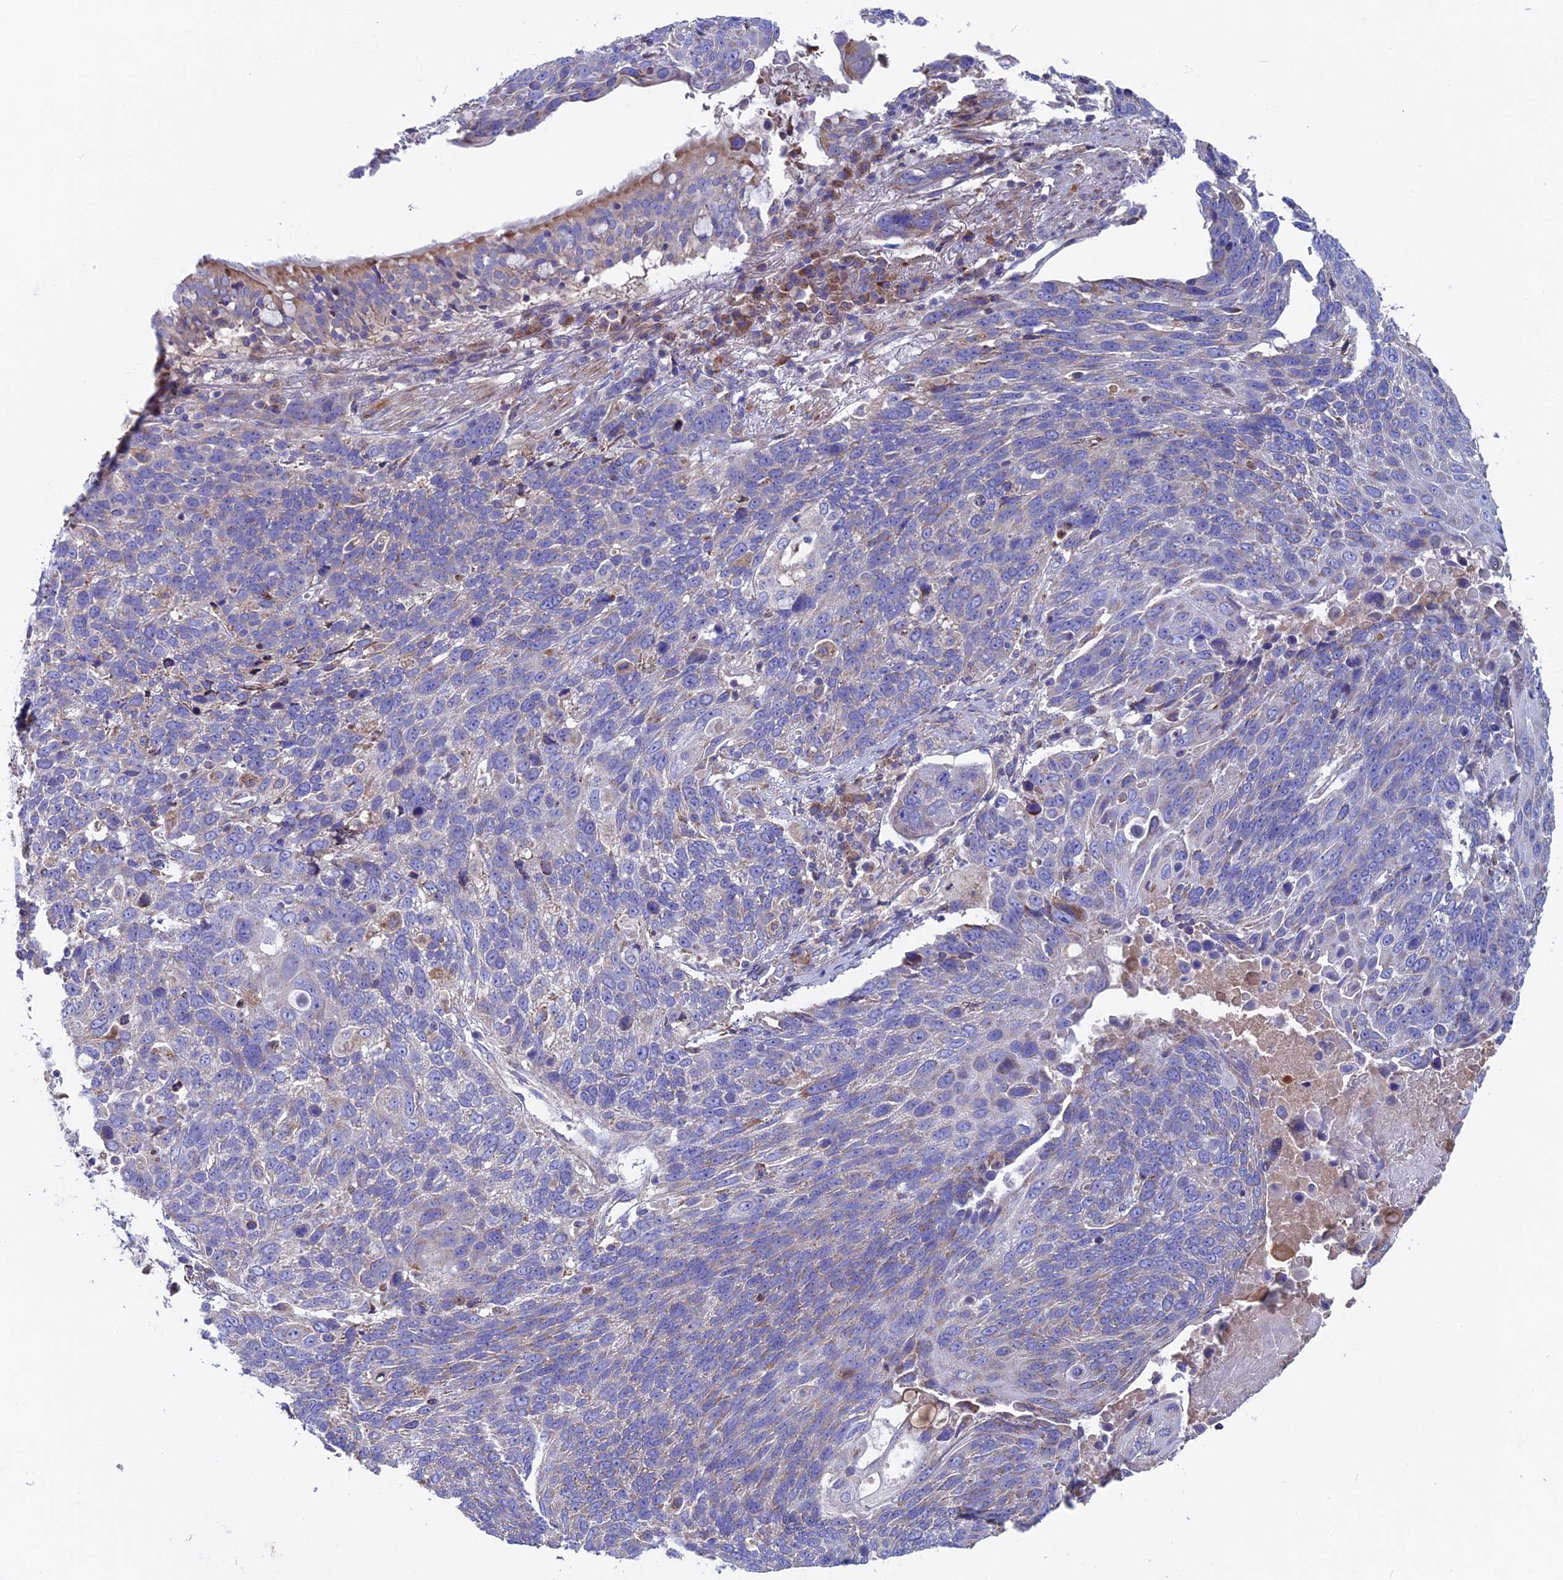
{"staining": {"intensity": "negative", "quantity": "none", "location": "none"}, "tissue": "lung cancer", "cell_type": "Tumor cells", "image_type": "cancer", "snomed": [{"axis": "morphology", "description": "Squamous cell carcinoma, NOS"}, {"axis": "topography", "description": "Lung"}], "caption": "Immunohistochemical staining of lung cancer demonstrates no significant positivity in tumor cells.", "gene": "SLC15A5", "patient": {"sex": "male", "age": 66}}